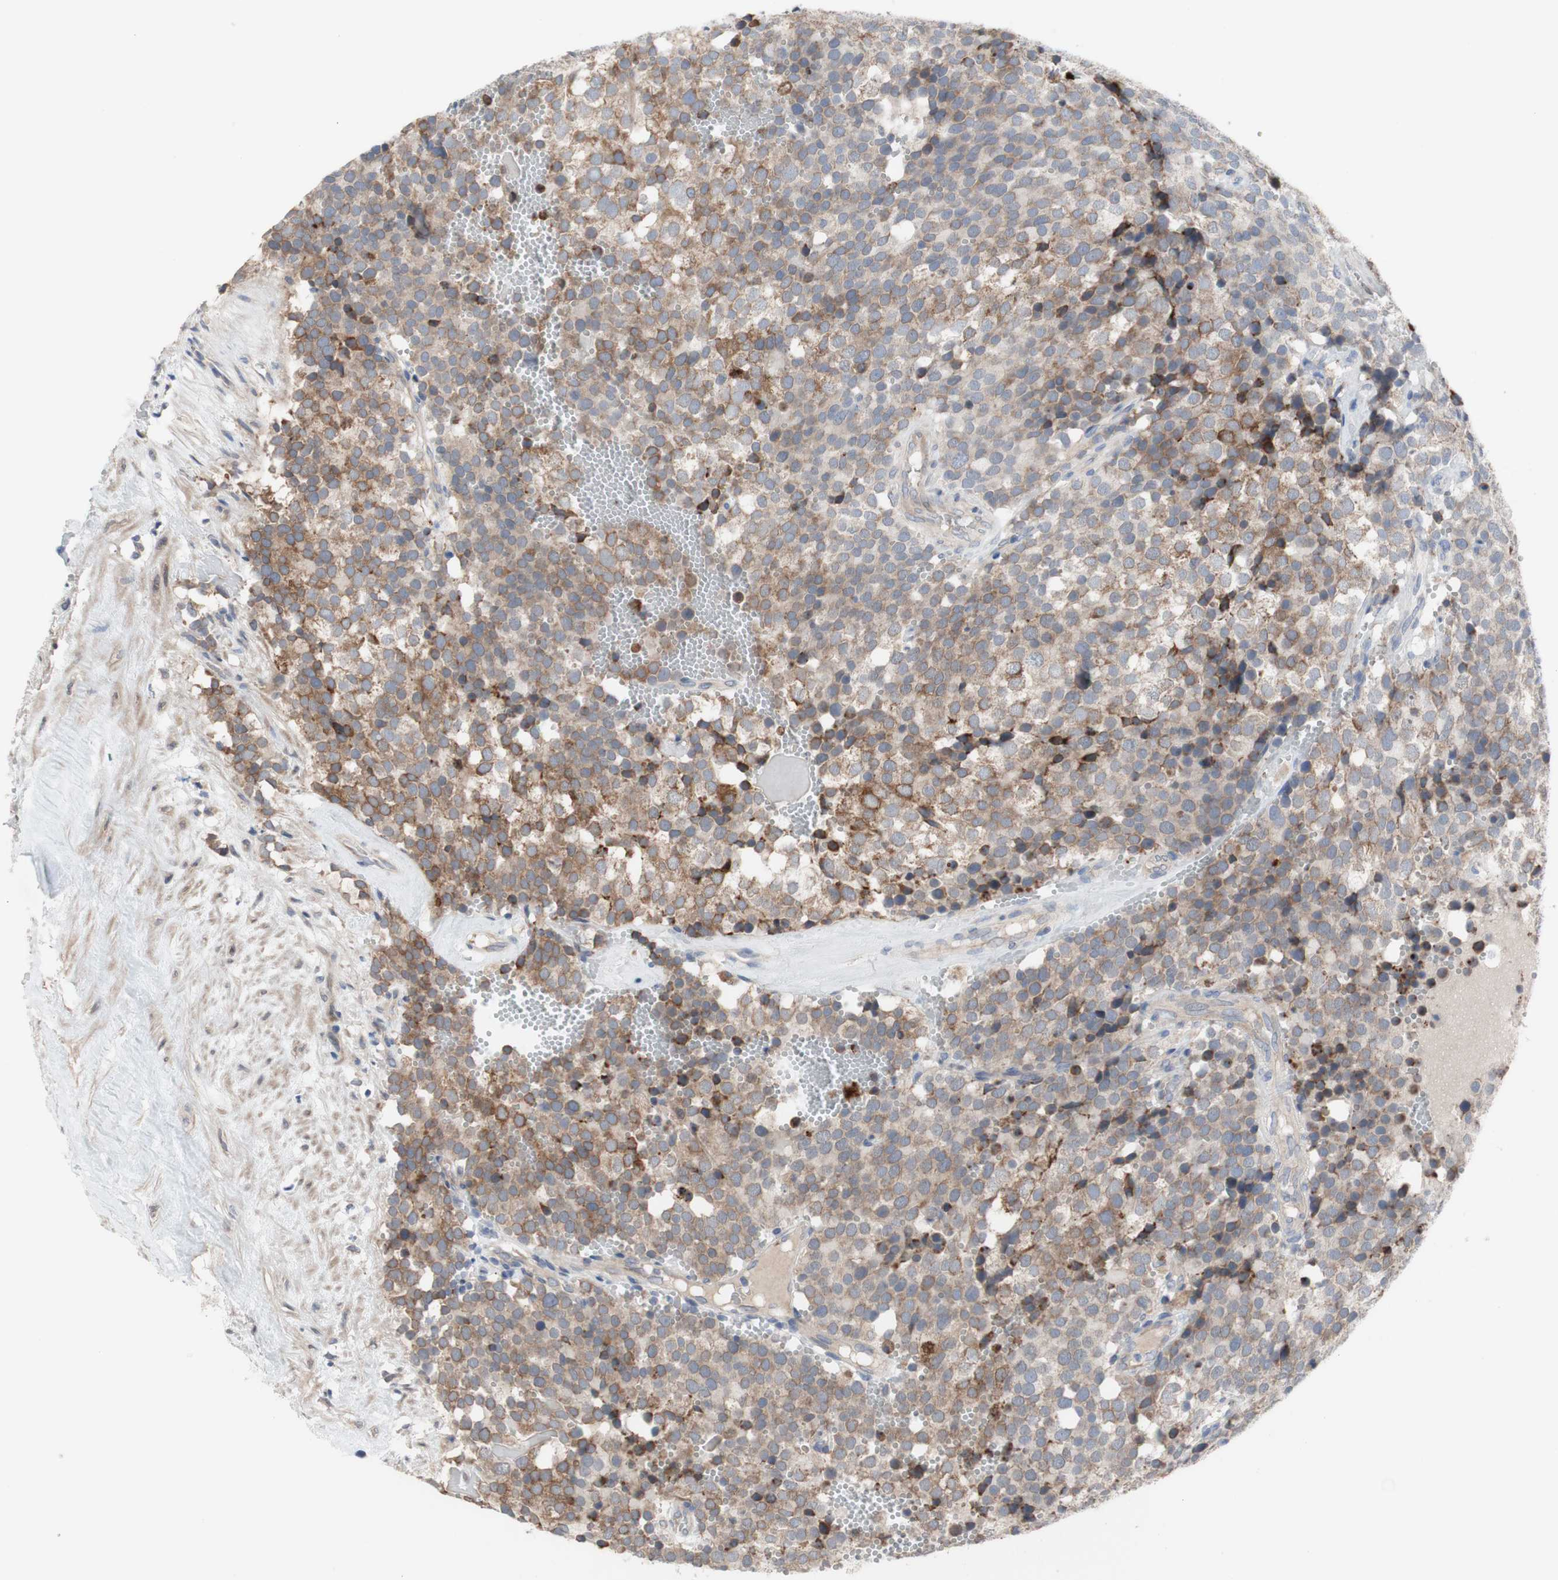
{"staining": {"intensity": "moderate", "quantity": ">75%", "location": "cytoplasmic/membranous"}, "tissue": "testis cancer", "cell_type": "Tumor cells", "image_type": "cancer", "snomed": [{"axis": "morphology", "description": "Seminoma, NOS"}, {"axis": "topography", "description": "Testis"}], "caption": "Seminoma (testis) tissue exhibits moderate cytoplasmic/membranous expression in about >75% of tumor cells", "gene": "TTC14", "patient": {"sex": "male", "age": 71}}